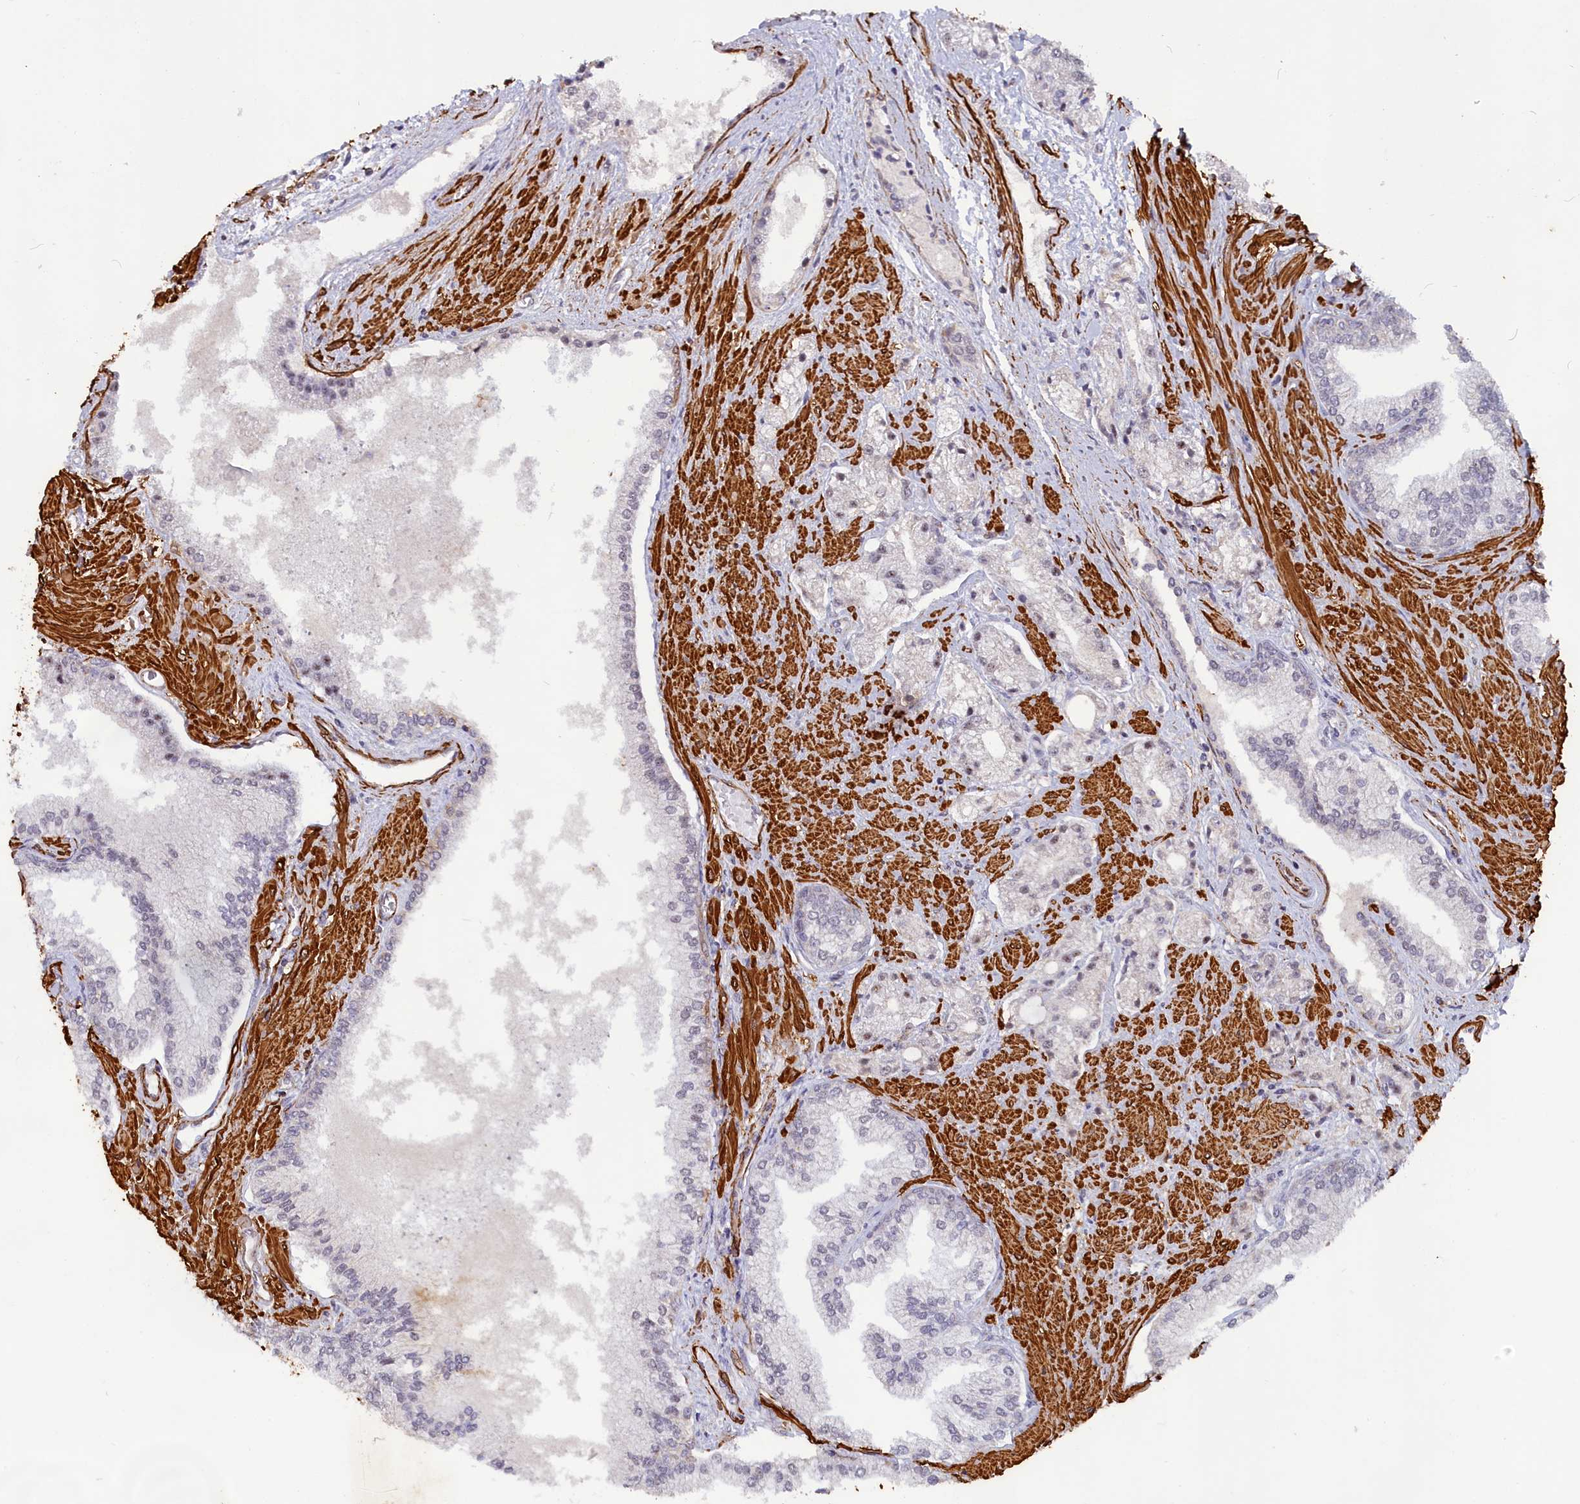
{"staining": {"intensity": "negative", "quantity": "none", "location": "none"}, "tissue": "prostate cancer", "cell_type": "Tumor cells", "image_type": "cancer", "snomed": [{"axis": "morphology", "description": "Adenocarcinoma, High grade"}, {"axis": "topography", "description": "Prostate"}], "caption": "This is an immunohistochemistry image of human prostate cancer. There is no expression in tumor cells.", "gene": "CCDC154", "patient": {"sex": "male", "age": 67}}